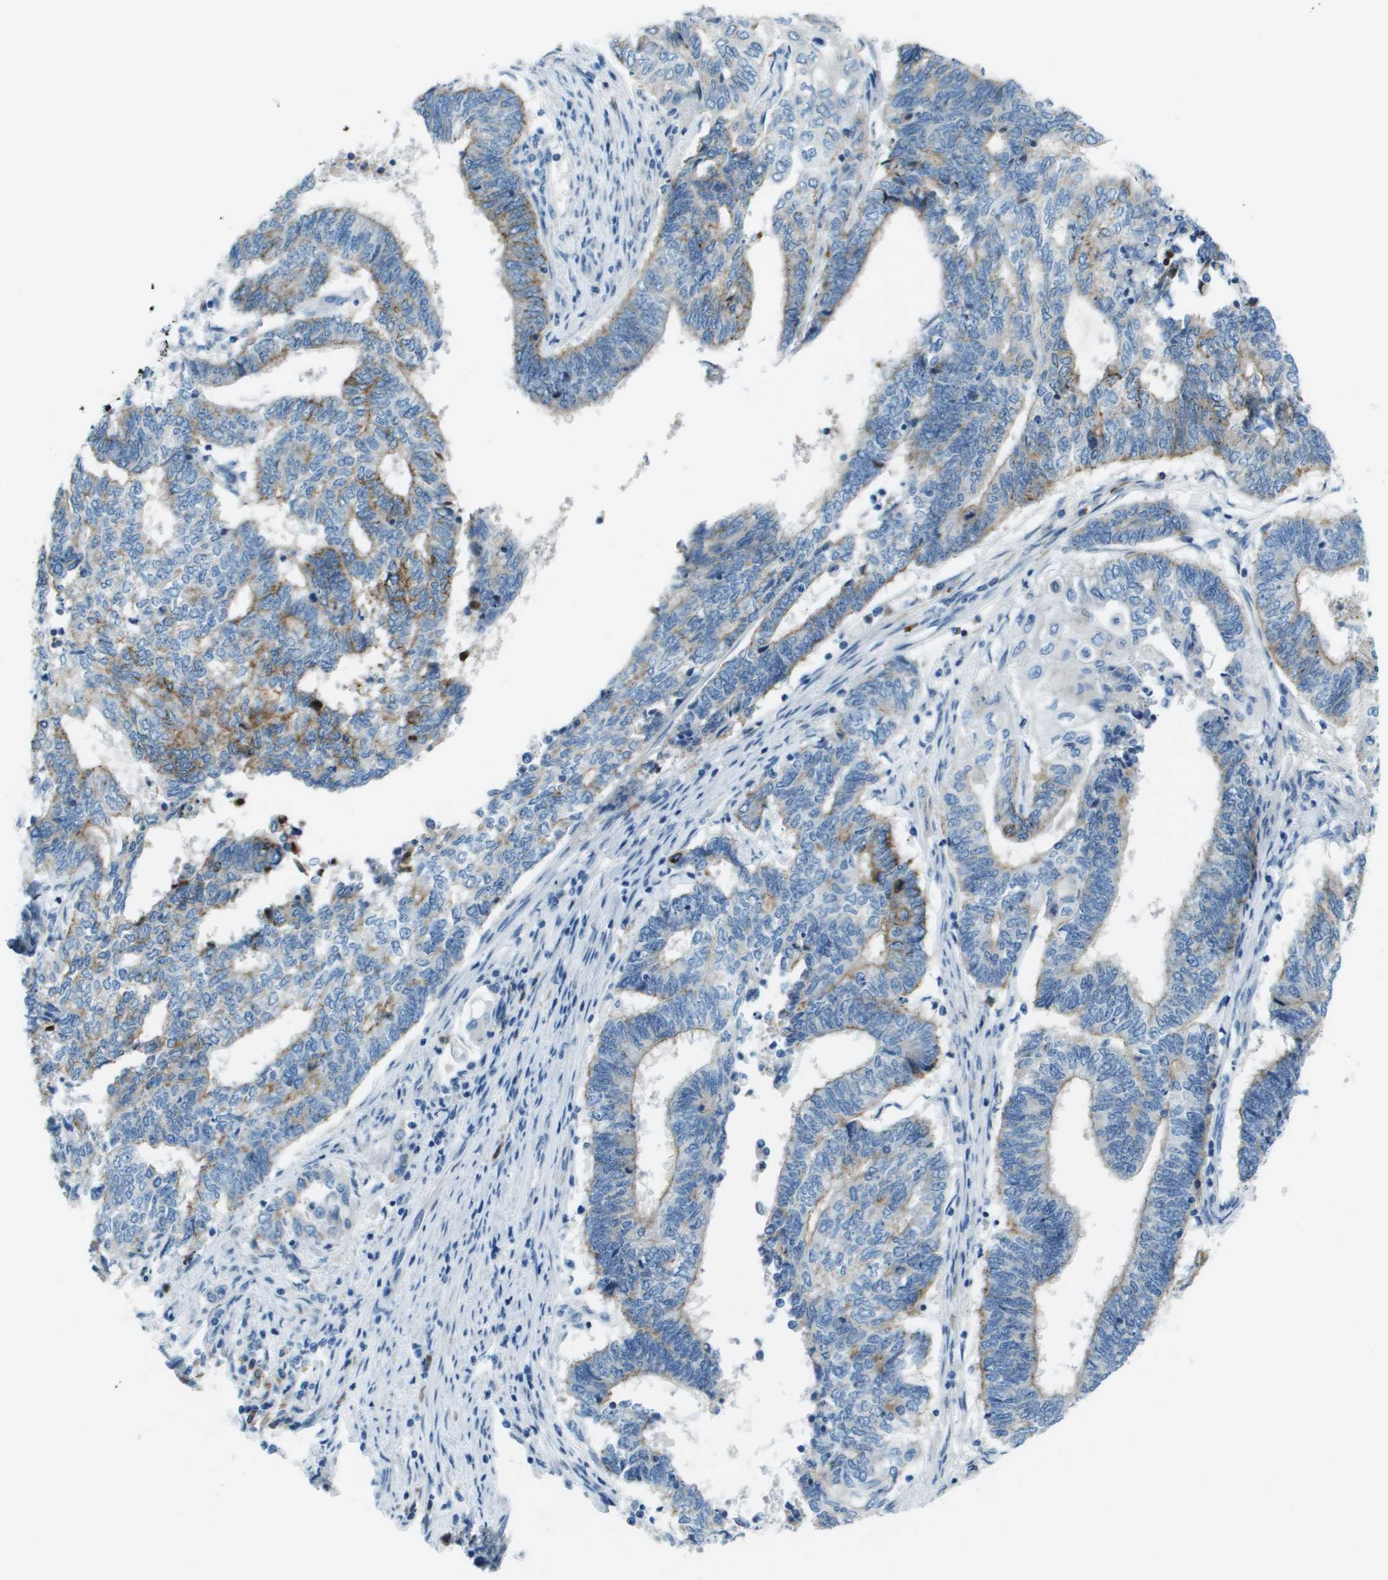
{"staining": {"intensity": "moderate", "quantity": "25%-75%", "location": "cytoplasmic/membranous"}, "tissue": "endometrial cancer", "cell_type": "Tumor cells", "image_type": "cancer", "snomed": [{"axis": "morphology", "description": "Adenocarcinoma, NOS"}, {"axis": "topography", "description": "Uterus"}, {"axis": "topography", "description": "Endometrium"}], "caption": "Endometrial cancer (adenocarcinoma) tissue demonstrates moderate cytoplasmic/membranous expression in about 25%-75% of tumor cells", "gene": "SDC1", "patient": {"sex": "female", "age": 70}}